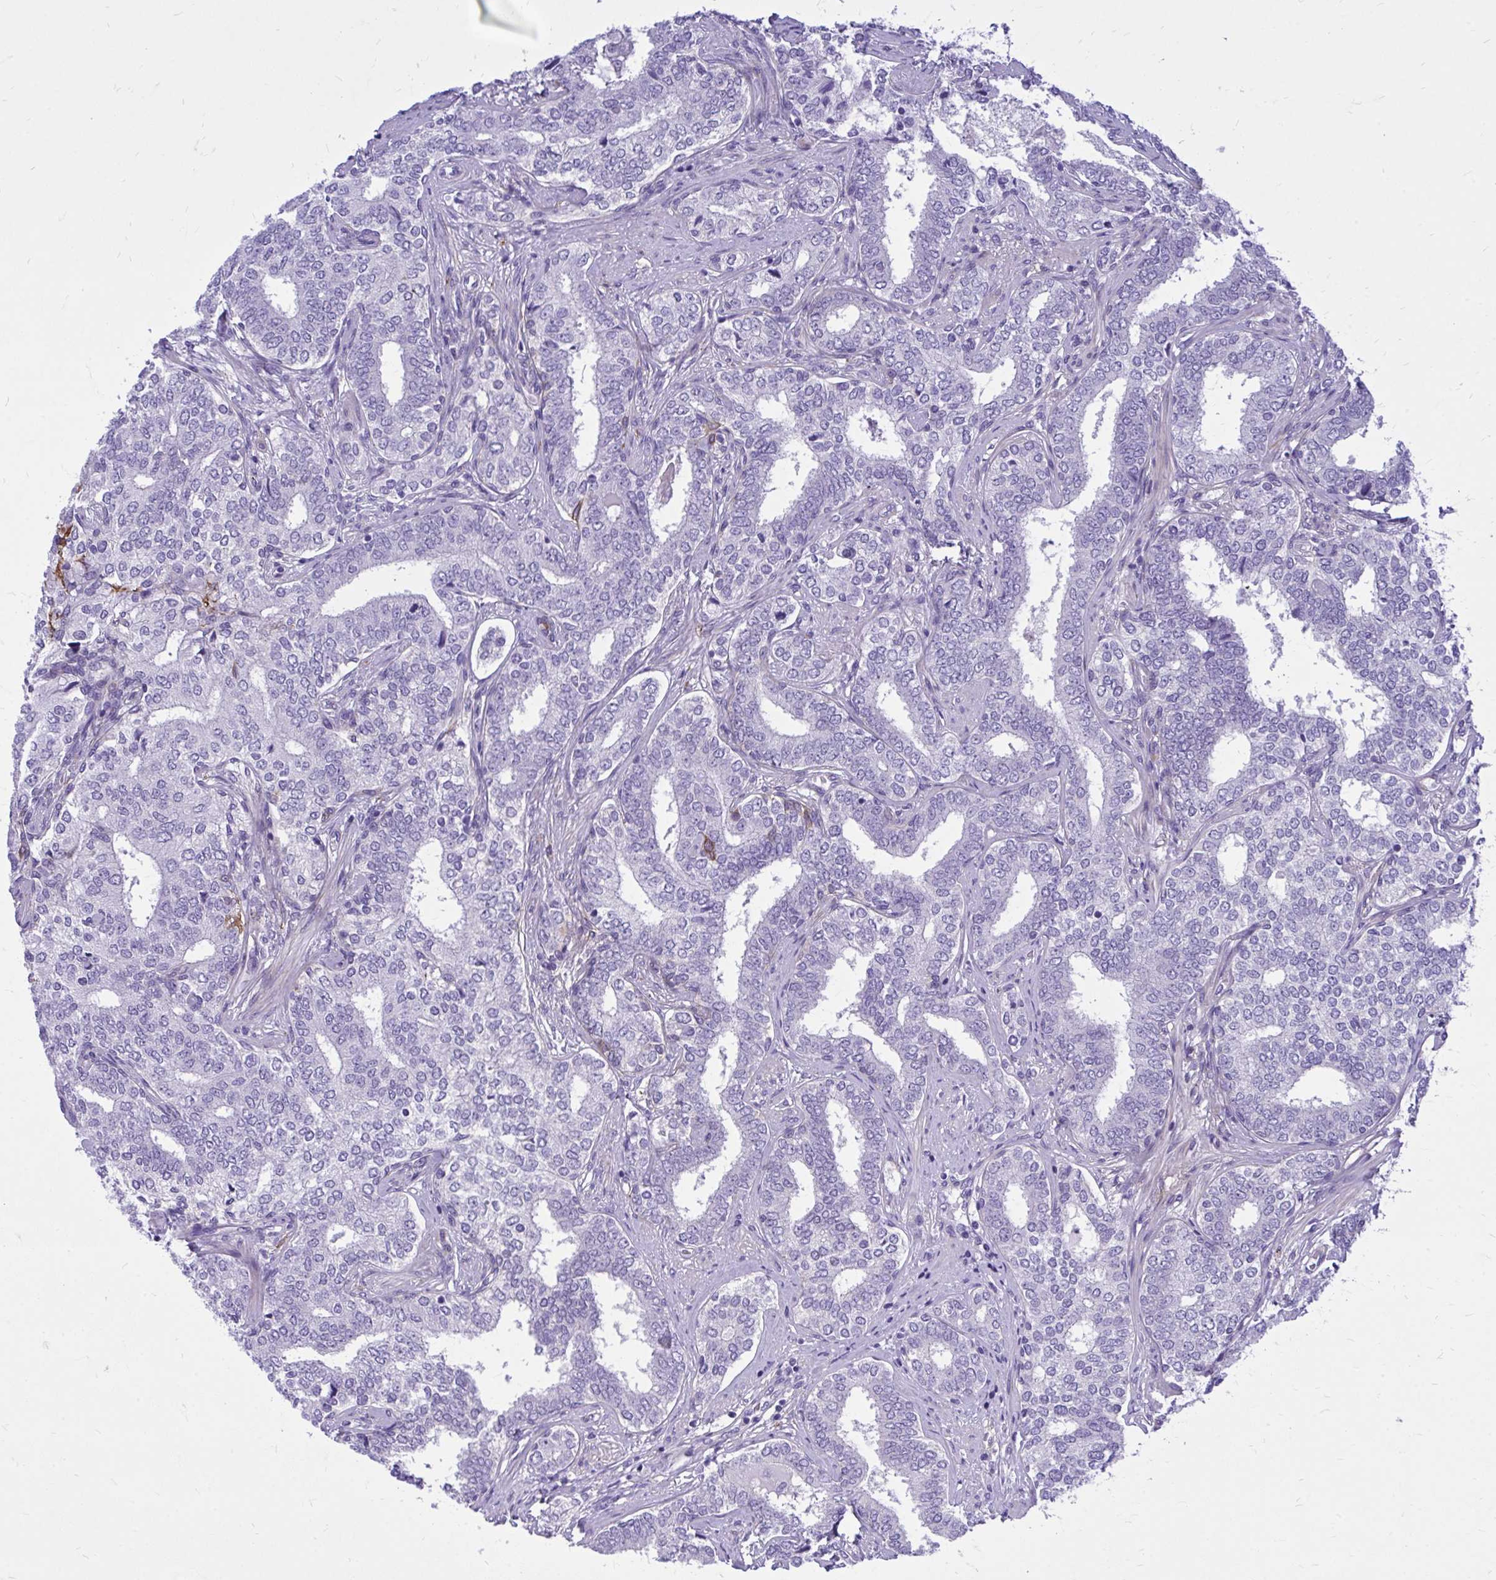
{"staining": {"intensity": "negative", "quantity": "none", "location": "none"}, "tissue": "prostate cancer", "cell_type": "Tumor cells", "image_type": "cancer", "snomed": [{"axis": "morphology", "description": "Adenocarcinoma, High grade"}, {"axis": "topography", "description": "Prostate"}], "caption": "Tumor cells show no significant protein positivity in adenocarcinoma (high-grade) (prostate).", "gene": "EPB41L1", "patient": {"sex": "male", "age": 72}}